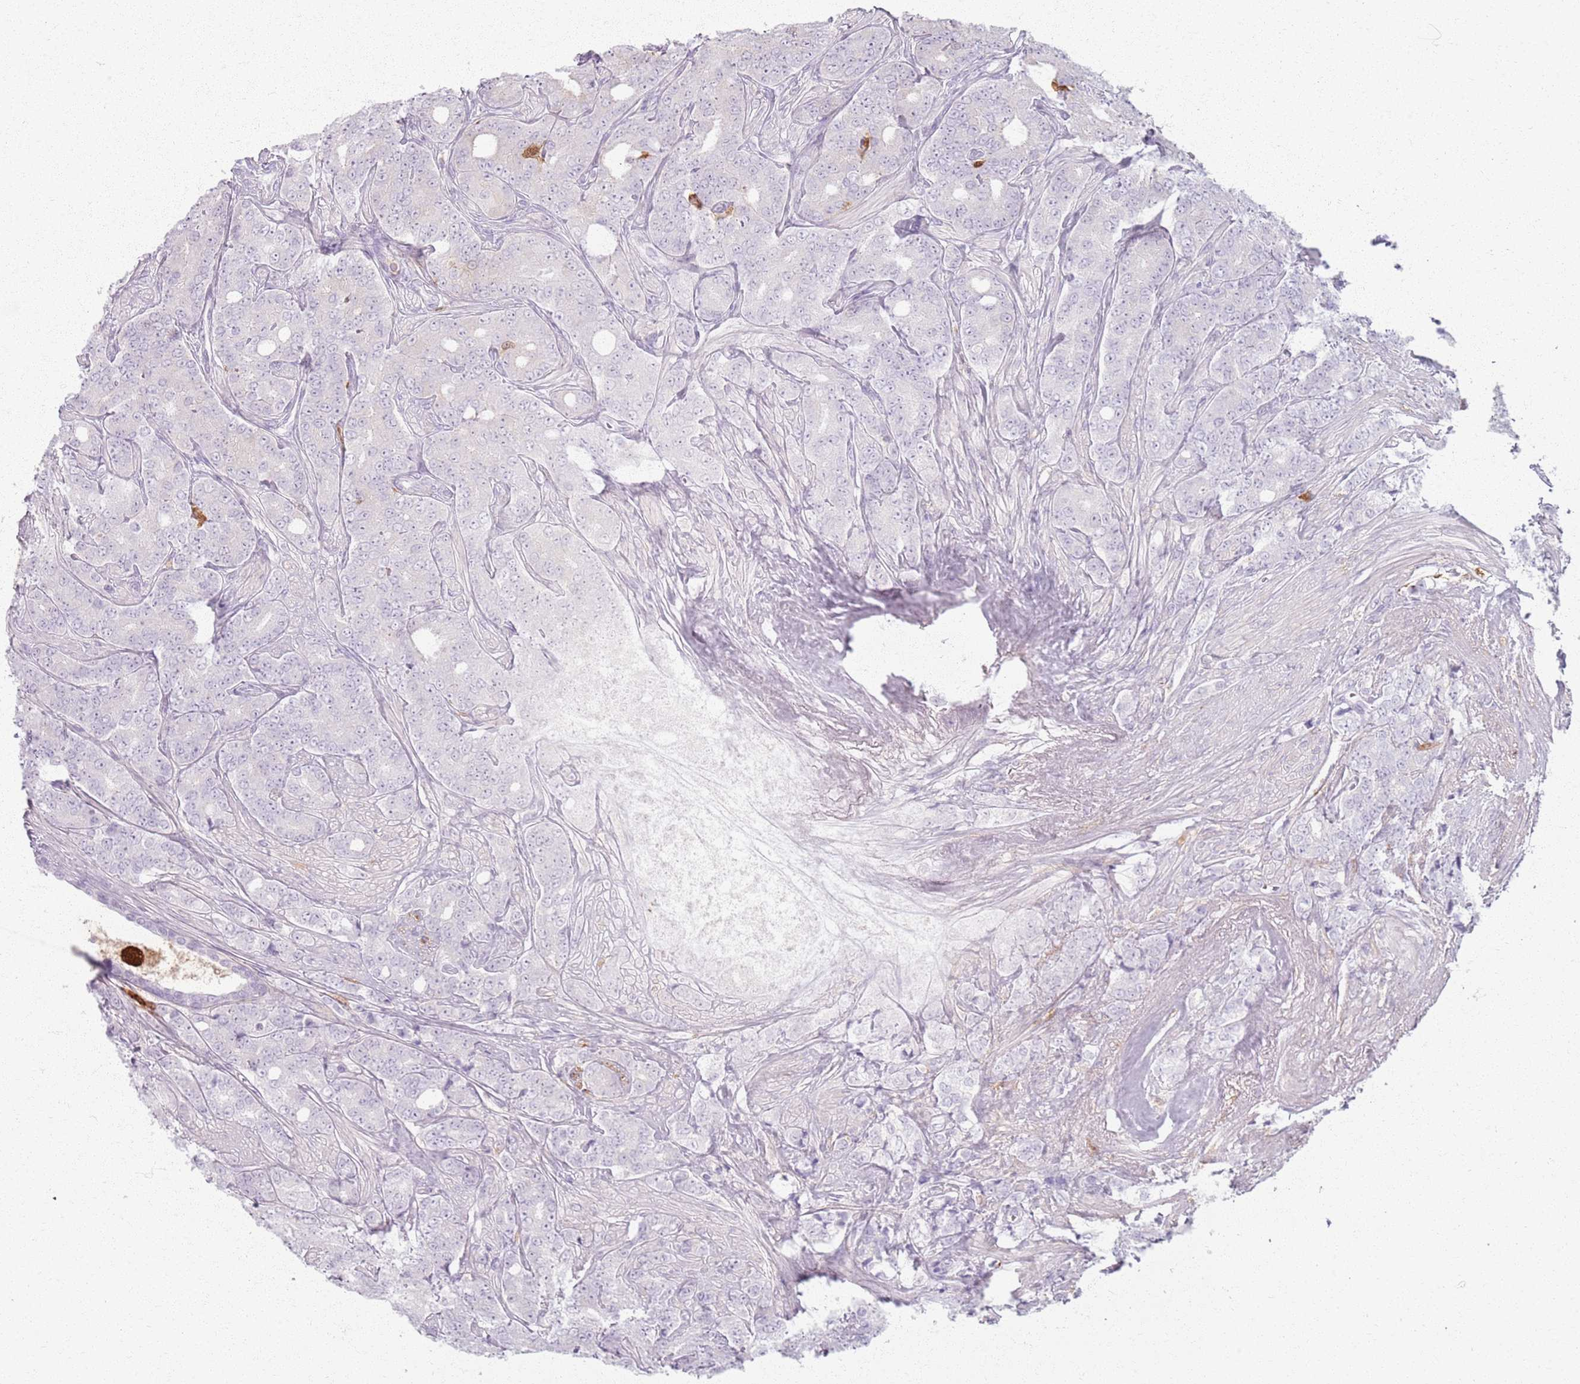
{"staining": {"intensity": "negative", "quantity": "none", "location": "none"}, "tissue": "prostate cancer", "cell_type": "Tumor cells", "image_type": "cancer", "snomed": [{"axis": "morphology", "description": "Adenocarcinoma, High grade"}, {"axis": "topography", "description": "Prostate"}], "caption": "This is an immunohistochemistry (IHC) photomicrograph of prostate adenocarcinoma (high-grade). There is no positivity in tumor cells.", "gene": "GDPGP1", "patient": {"sex": "male", "age": 62}}